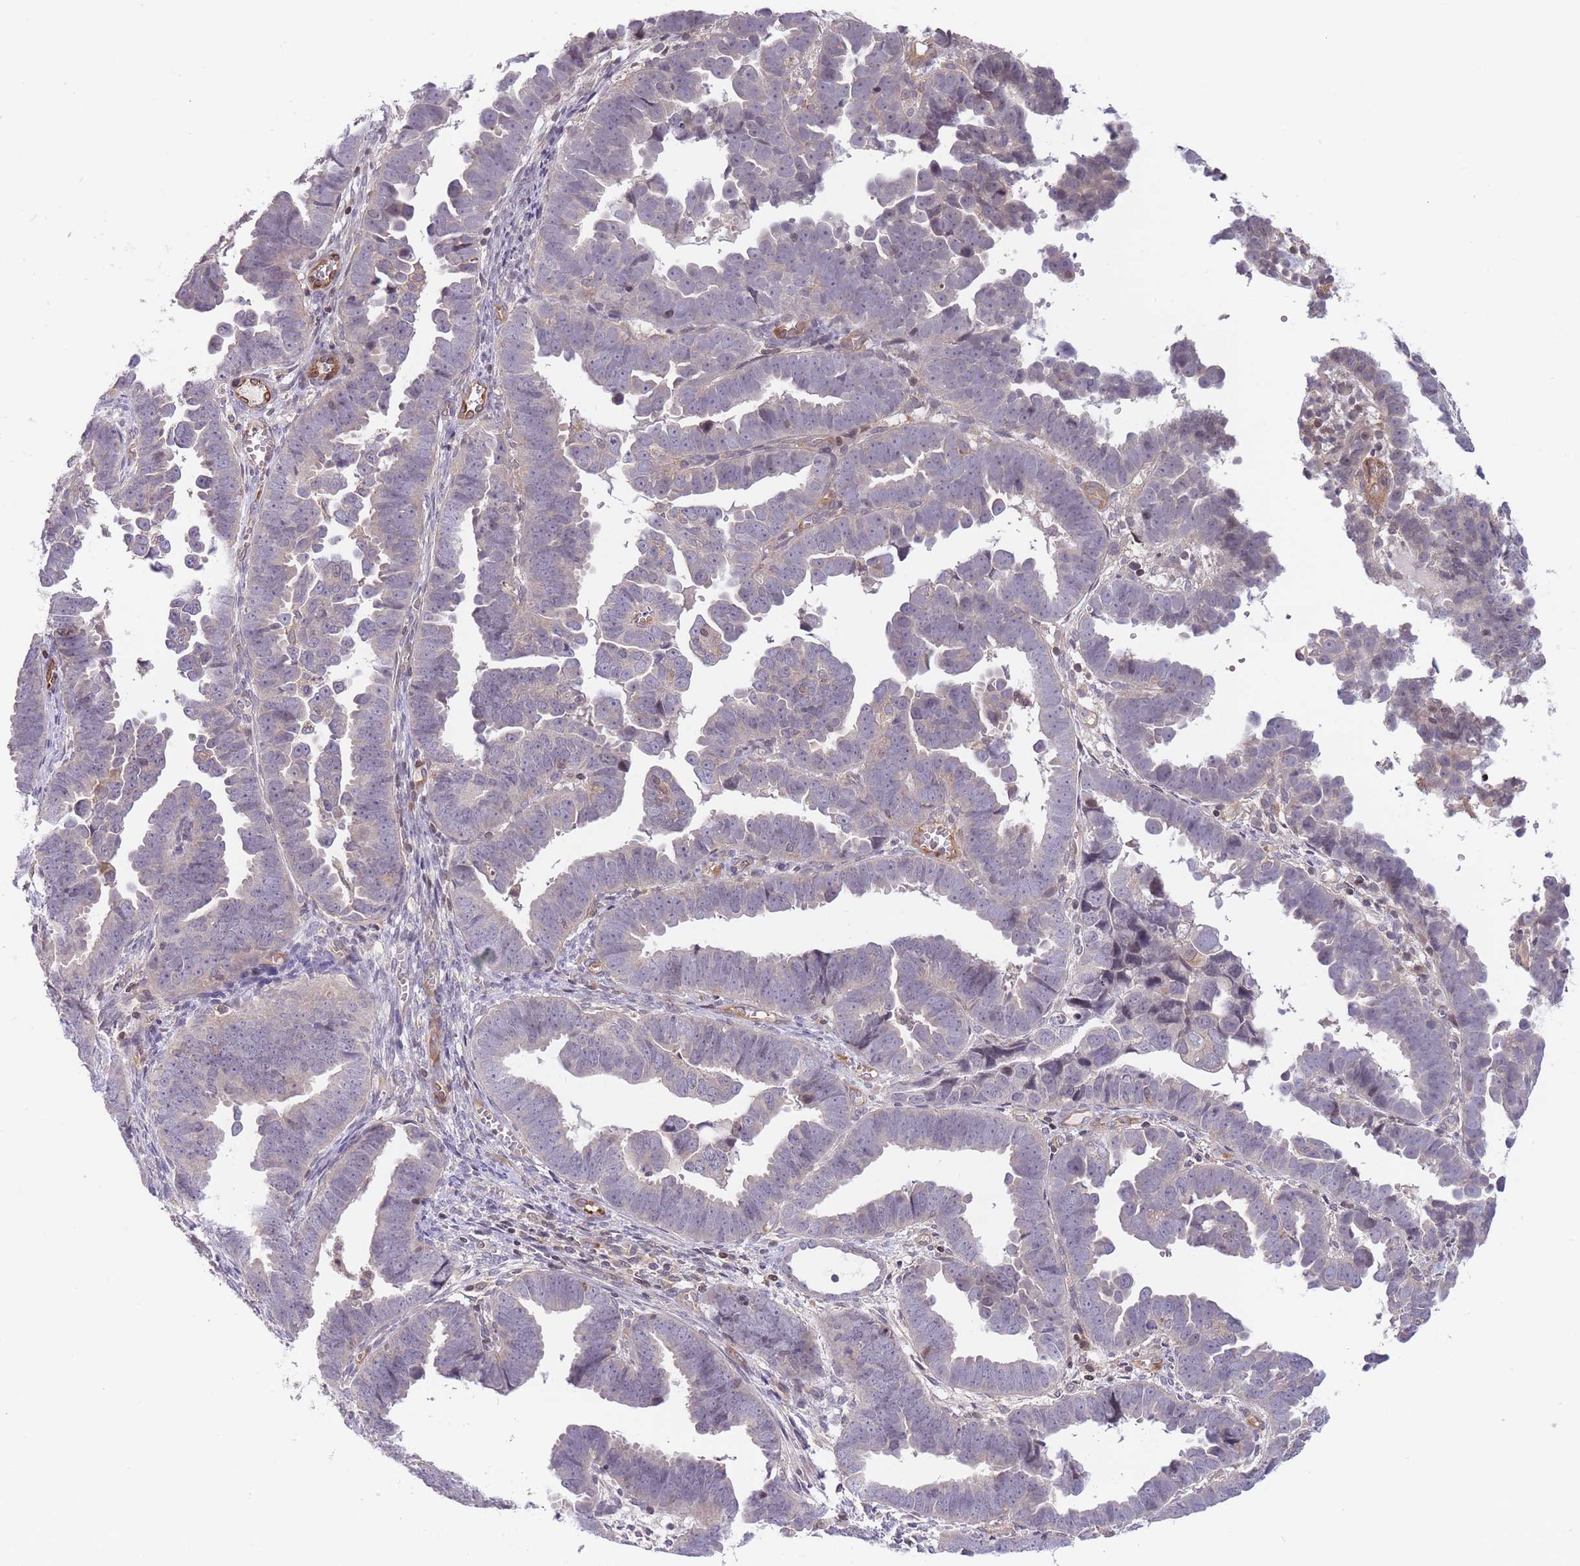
{"staining": {"intensity": "negative", "quantity": "none", "location": "none"}, "tissue": "endometrial cancer", "cell_type": "Tumor cells", "image_type": "cancer", "snomed": [{"axis": "morphology", "description": "Adenocarcinoma, NOS"}, {"axis": "topography", "description": "Endometrium"}], "caption": "This is an immunohistochemistry (IHC) histopathology image of human endometrial cancer. There is no expression in tumor cells.", "gene": "SLC35F5", "patient": {"sex": "female", "age": 75}}